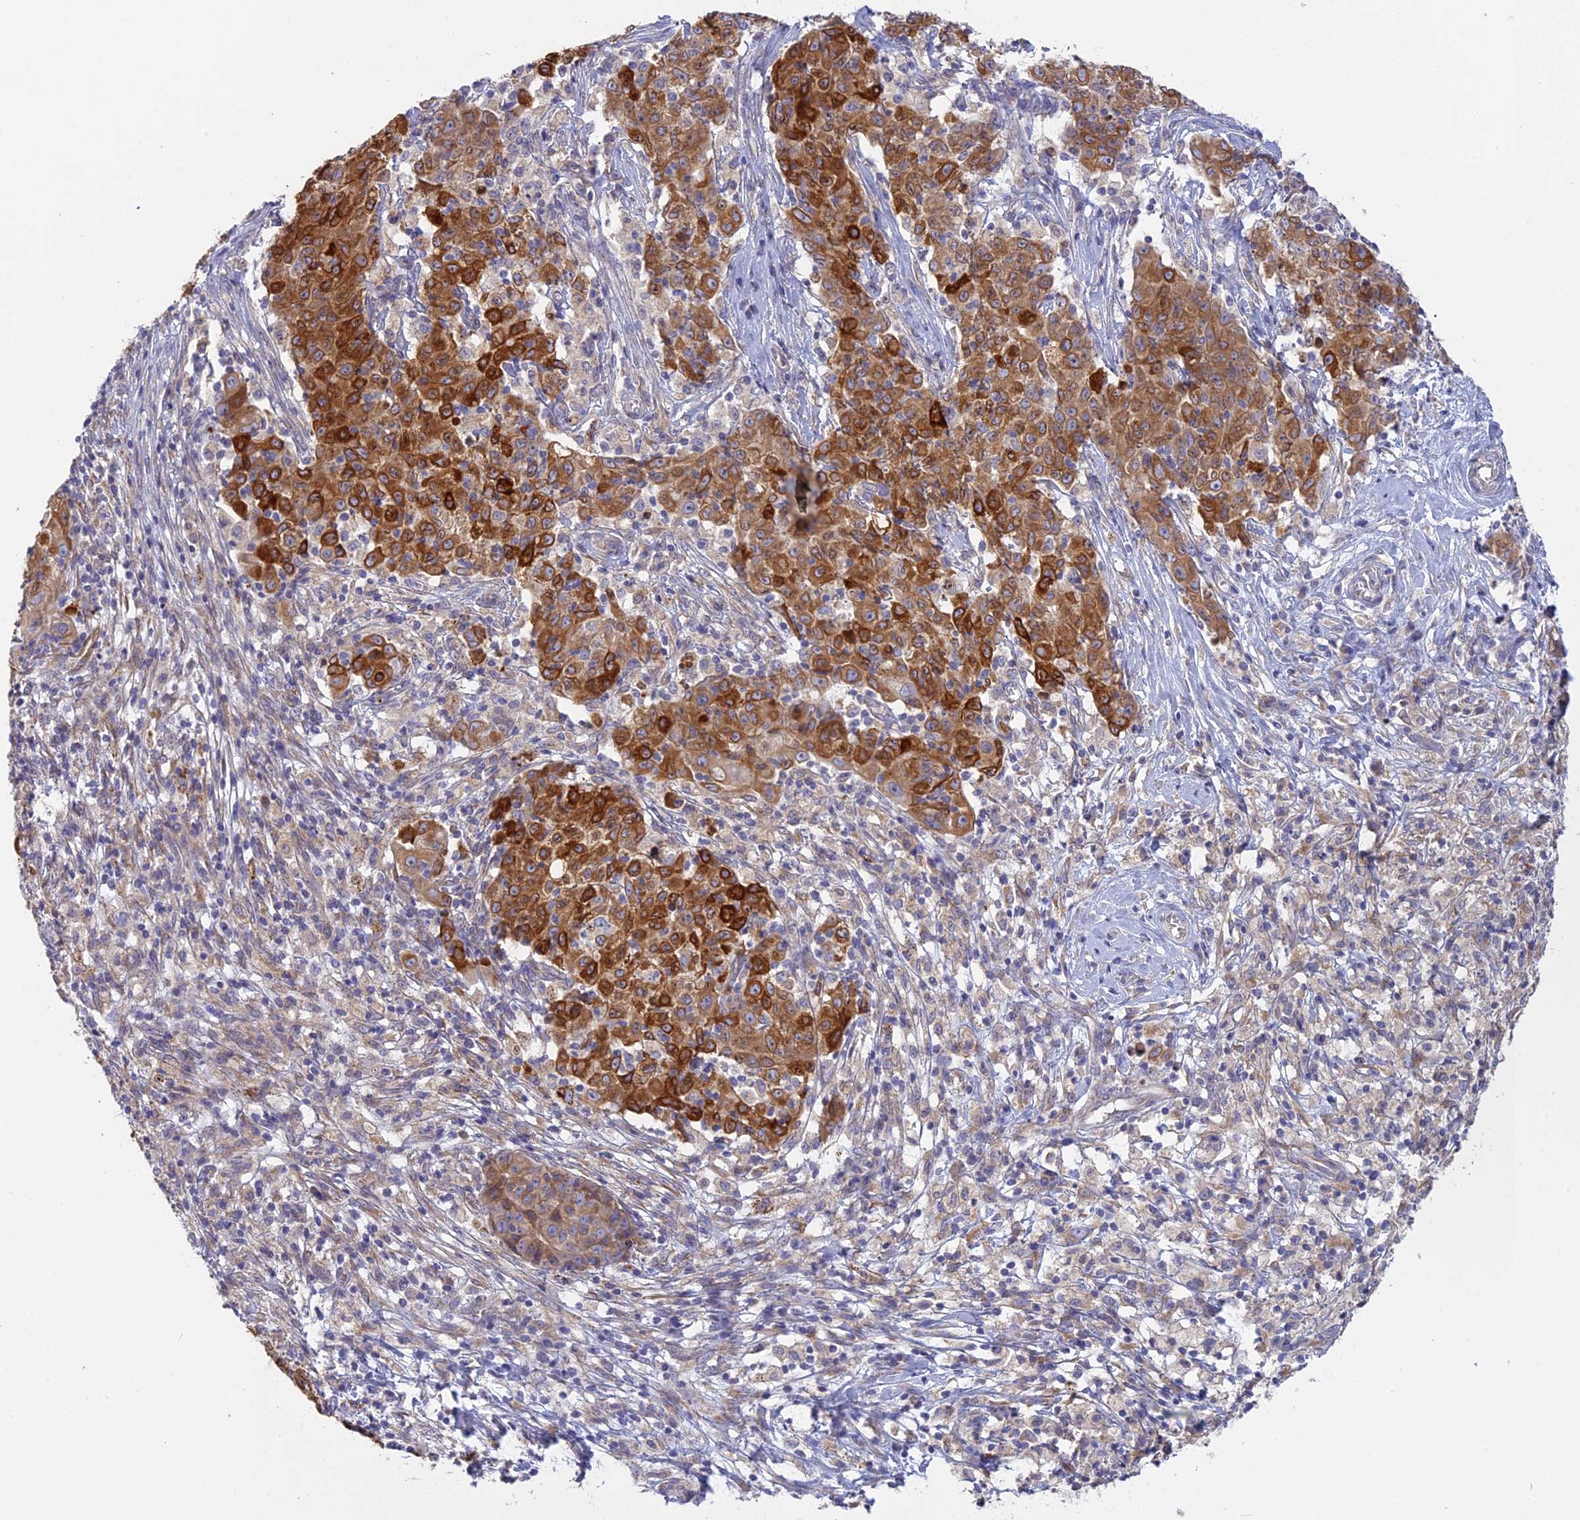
{"staining": {"intensity": "strong", "quantity": "25%-75%", "location": "cytoplasmic/membranous"}, "tissue": "ovarian cancer", "cell_type": "Tumor cells", "image_type": "cancer", "snomed": [{"axis": "morphology", "description": "Carcinoma, endometroid"}, {"axis": "topography", "description": "Ovary"}], "caption": "Immunohistochemistry (IHC) staining of ovarian cancer, which demonstrates high levels of strong cytoplasmic/membranous positivity in about 25%-75% of tumor cells indicating strong cytoplasmic/membranous protein expression. The staining was performed using DAB (brown) for protein detection and nuclei were counterstained in hematoxylin (blue).", "gene": "TLCD1", "patient": {"sex": "female", "age": 42}}